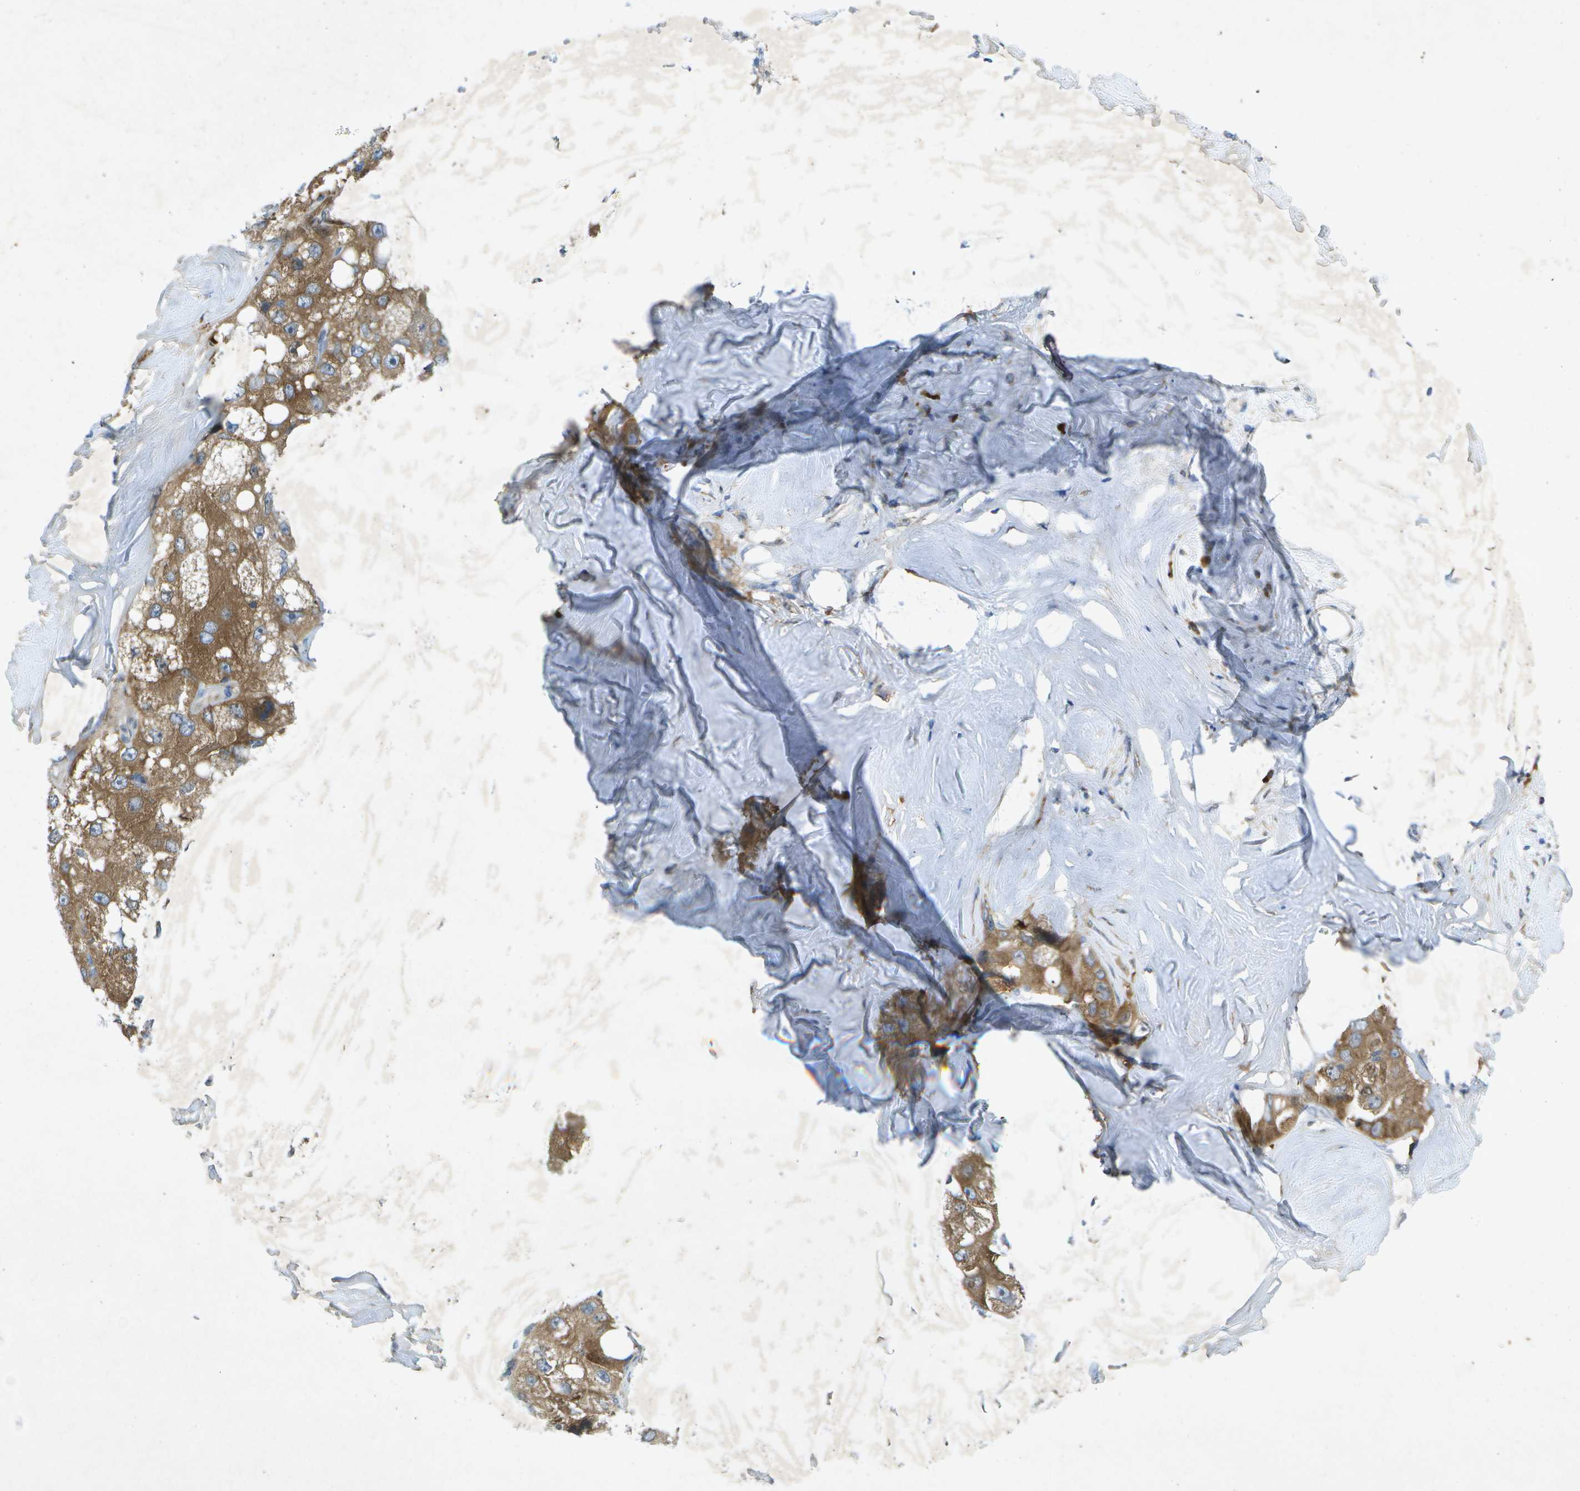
{"staining": {"intensity": "weak", "quantity": ">75%", "location": "cytoplasmic/membranous"}, "tissue": "liver cancer", "cell_type": "Tumor cells", "image_type": "cancer", "snomed": [{"axis": "morphology", "description": "Carcinoma, Hepatocellular, NOS"}, {"axis": "topography", "description": "Liver"}], "caption": "Tumor cells display low levels of weak cytoplasmic/membranous staining in approximately >75% of cells in liver cancer (hepatocellular carcinoma).", "gene": "WNK2", "patient": {"sex": "male", "age": 80}}